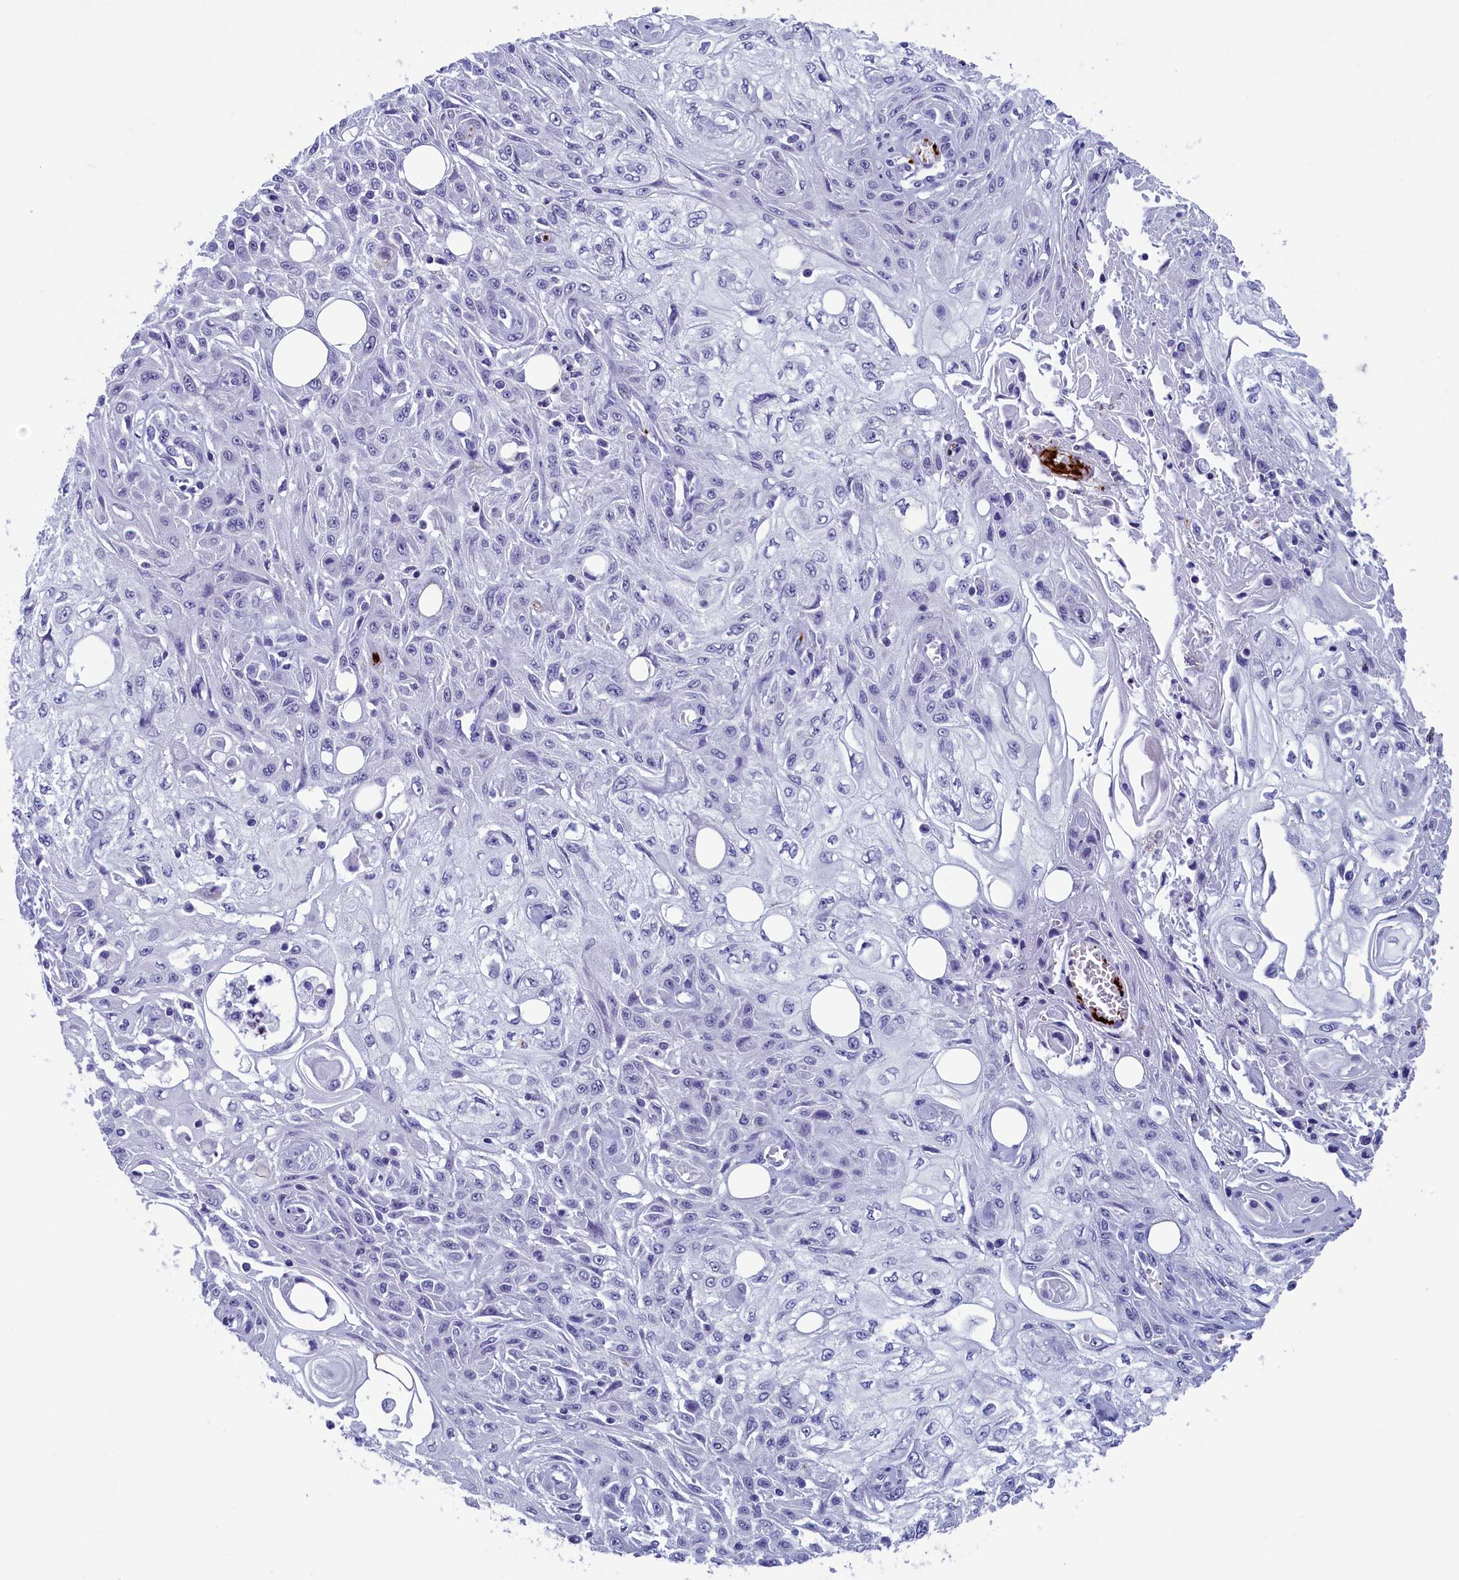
{"staining": {"intensity": "negative", "quantity": "none", "location": "none"}, "tissue": "skin cancer", "cell_type": "Tumor cells", "image_type": "cancer", "snomed": [{"axis": "morphology", "description": "Squamous cell carcinoma, NOS"}, {"axis": "morphology", "description": "Squamous cell carcinoma, metastatic, NOS"}, {"axis": "topography", "description": "Skin"}, {"axis": "topography", "description": "Lymph node"}], "caption": "DAB immunohistochemical staining of human metastatic squamous cell carcinoma (skin) shows no significant expression in tumor cells.", "gene": "AIFM2", "patient": {"sex": "male", "age": 75}}